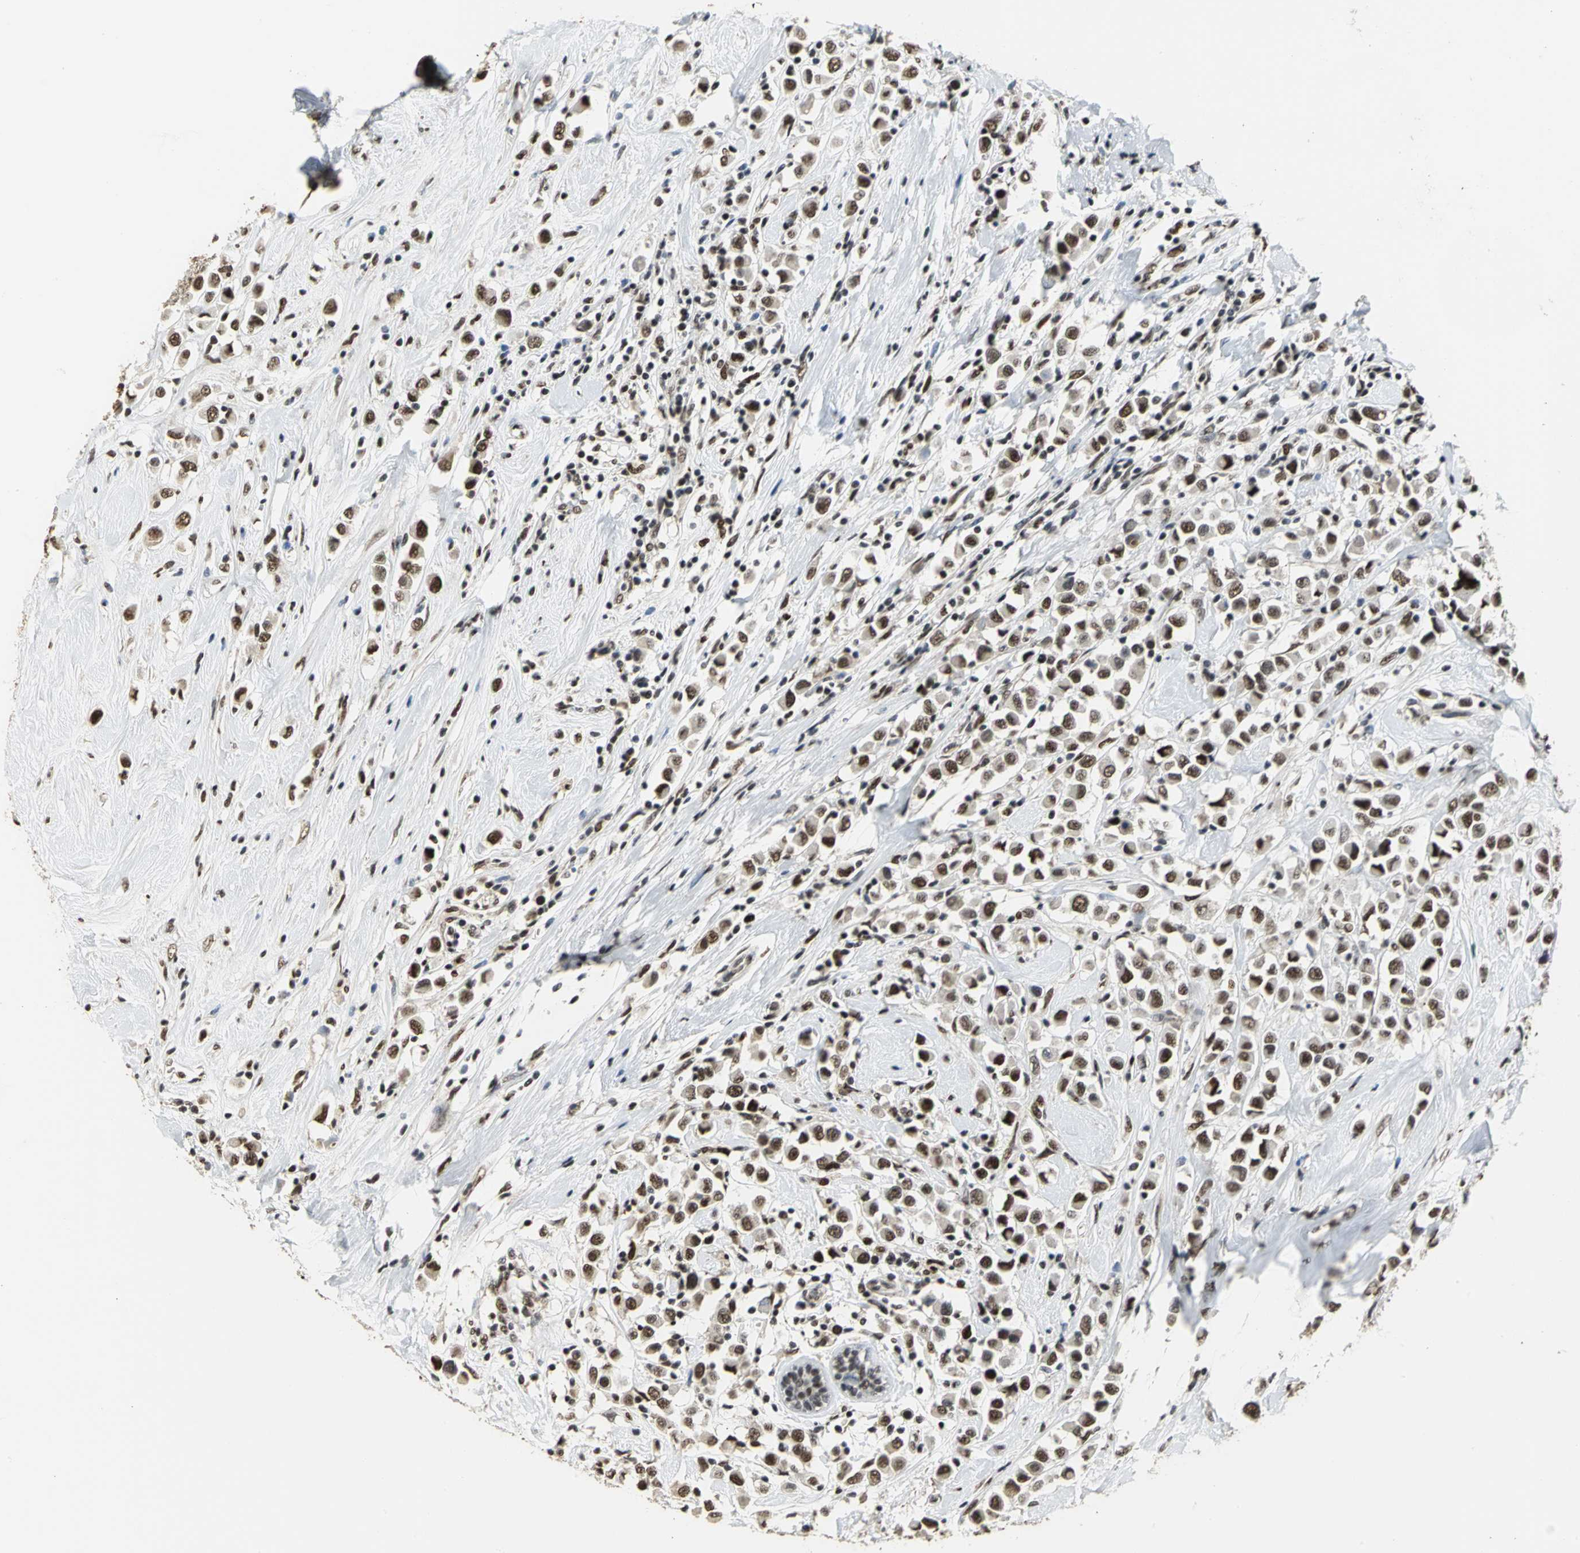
{"staining": {"intensity": "strong", "quantity": ">75%", "location": "nuclear"}, "tissue": "breast cancer", "cell_type": "Tumor cells", "image_type": "cancer", "snomed": [{"axis": "morphology", "description": "Duct carcinoma"}, {"axis": "topography", "description": "Breast"}], "caption": "About >75% of tumor cells in human breast cancer (infiltrating ductal carcinoma) display strong nuclear protein staining as visualized by brown immunohistochemical staining.", "gene": "CCDC88C", "patient": {"sex": "female", "age": 61}}